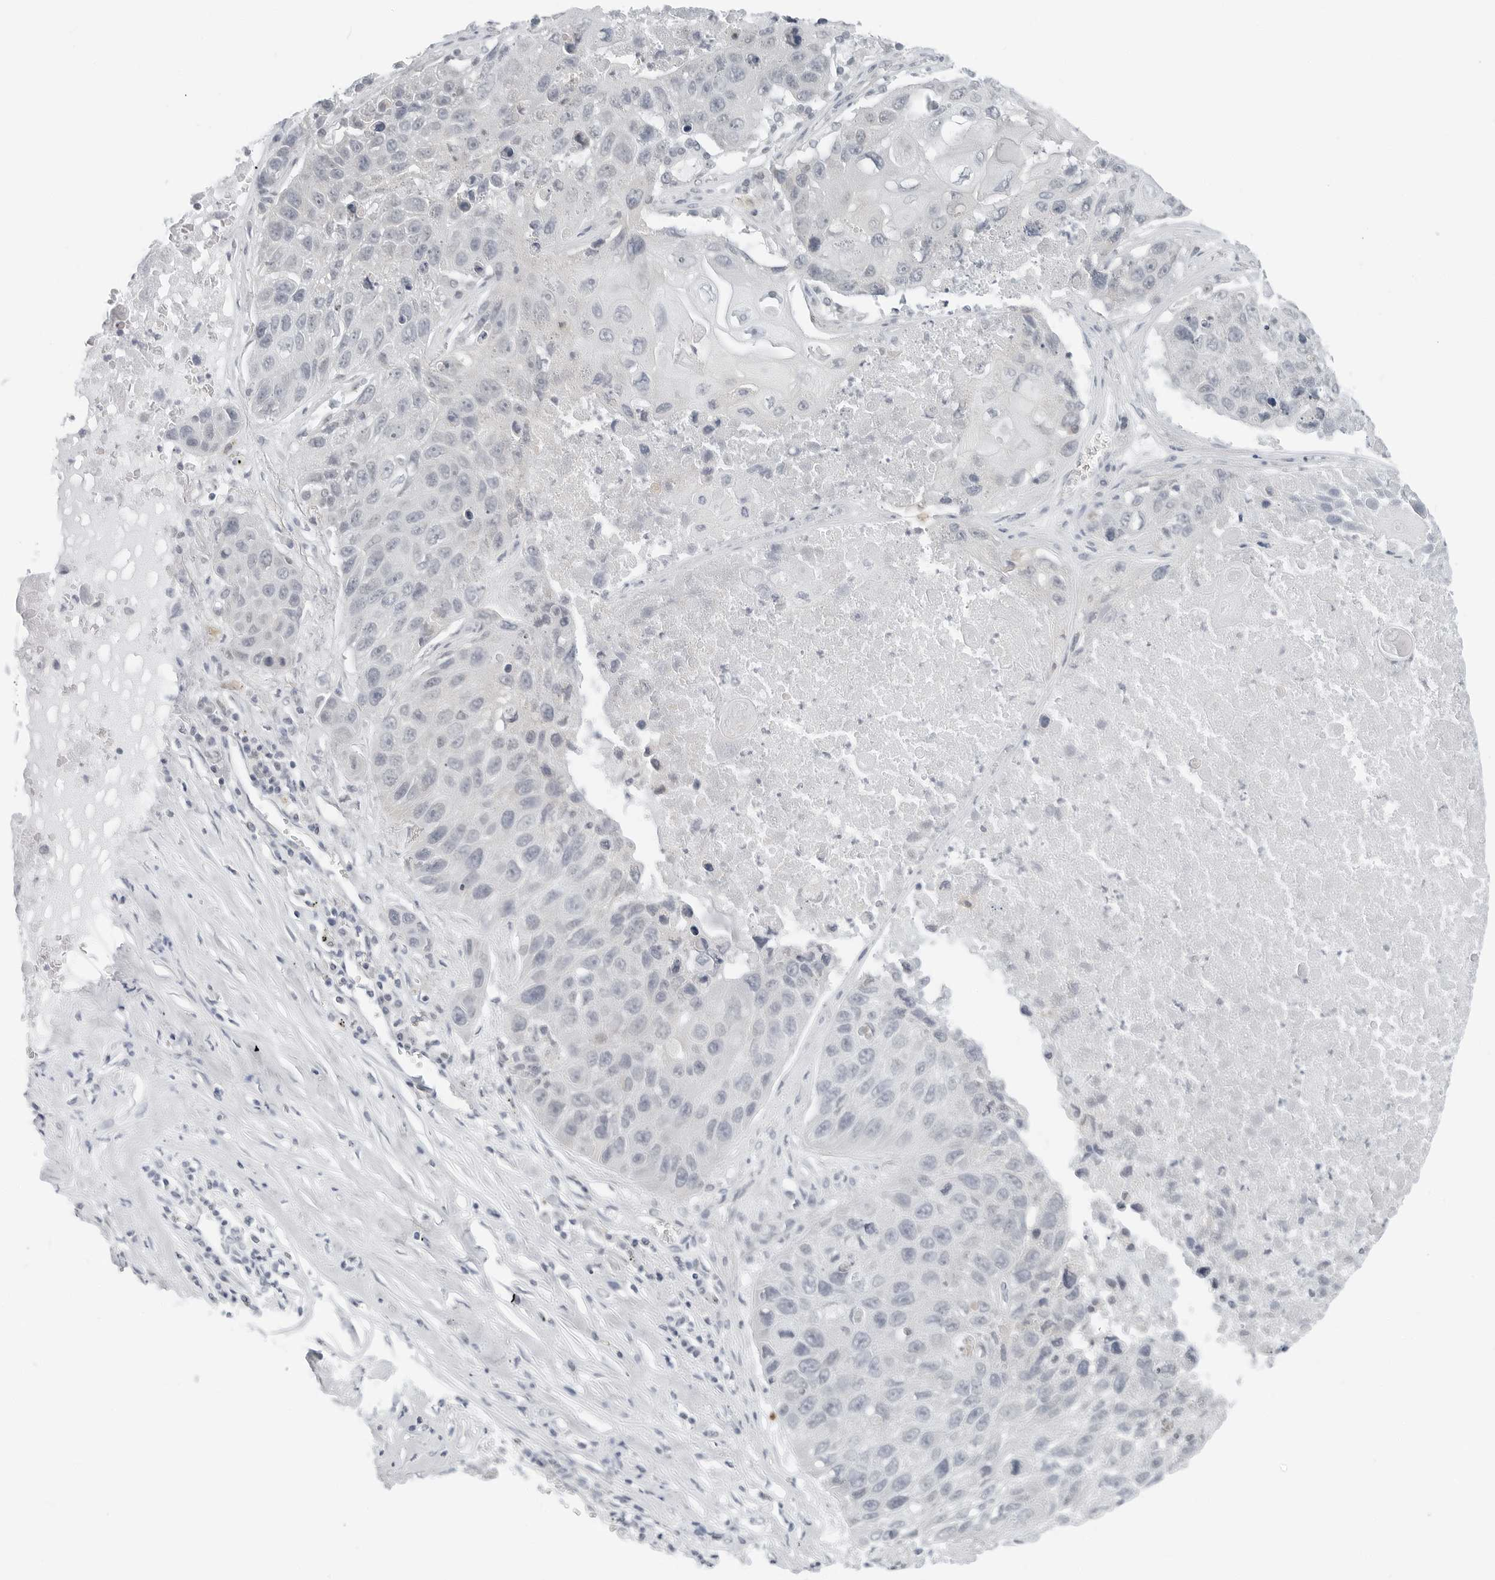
{"staining": {"intensity": "negative", "quantity": "none", "location": "none"}, "tissue": "lung cancer", "cell_type": "Tumor cells", "image_type": "cancer", "snomed": [{"axis": "morphology", "description": "Squamous cell carcinoma, NOS"}, {"axis": "topography", "description": "Lung"}], "caption": "Immunohistochemistry histopathology image of lung squamous cell carcinoma stained for a protein (brown), which shows no expression in tumor cells. The staining was performed using DAB (3,3'-diaminobenzidine) to visualize the protein expression in brown, while the nuclei were stained in blue with hematoxylin (Magnification: 20x).", "gene": "XIRP1", "patient": {"sex": "male", "age": 61}}